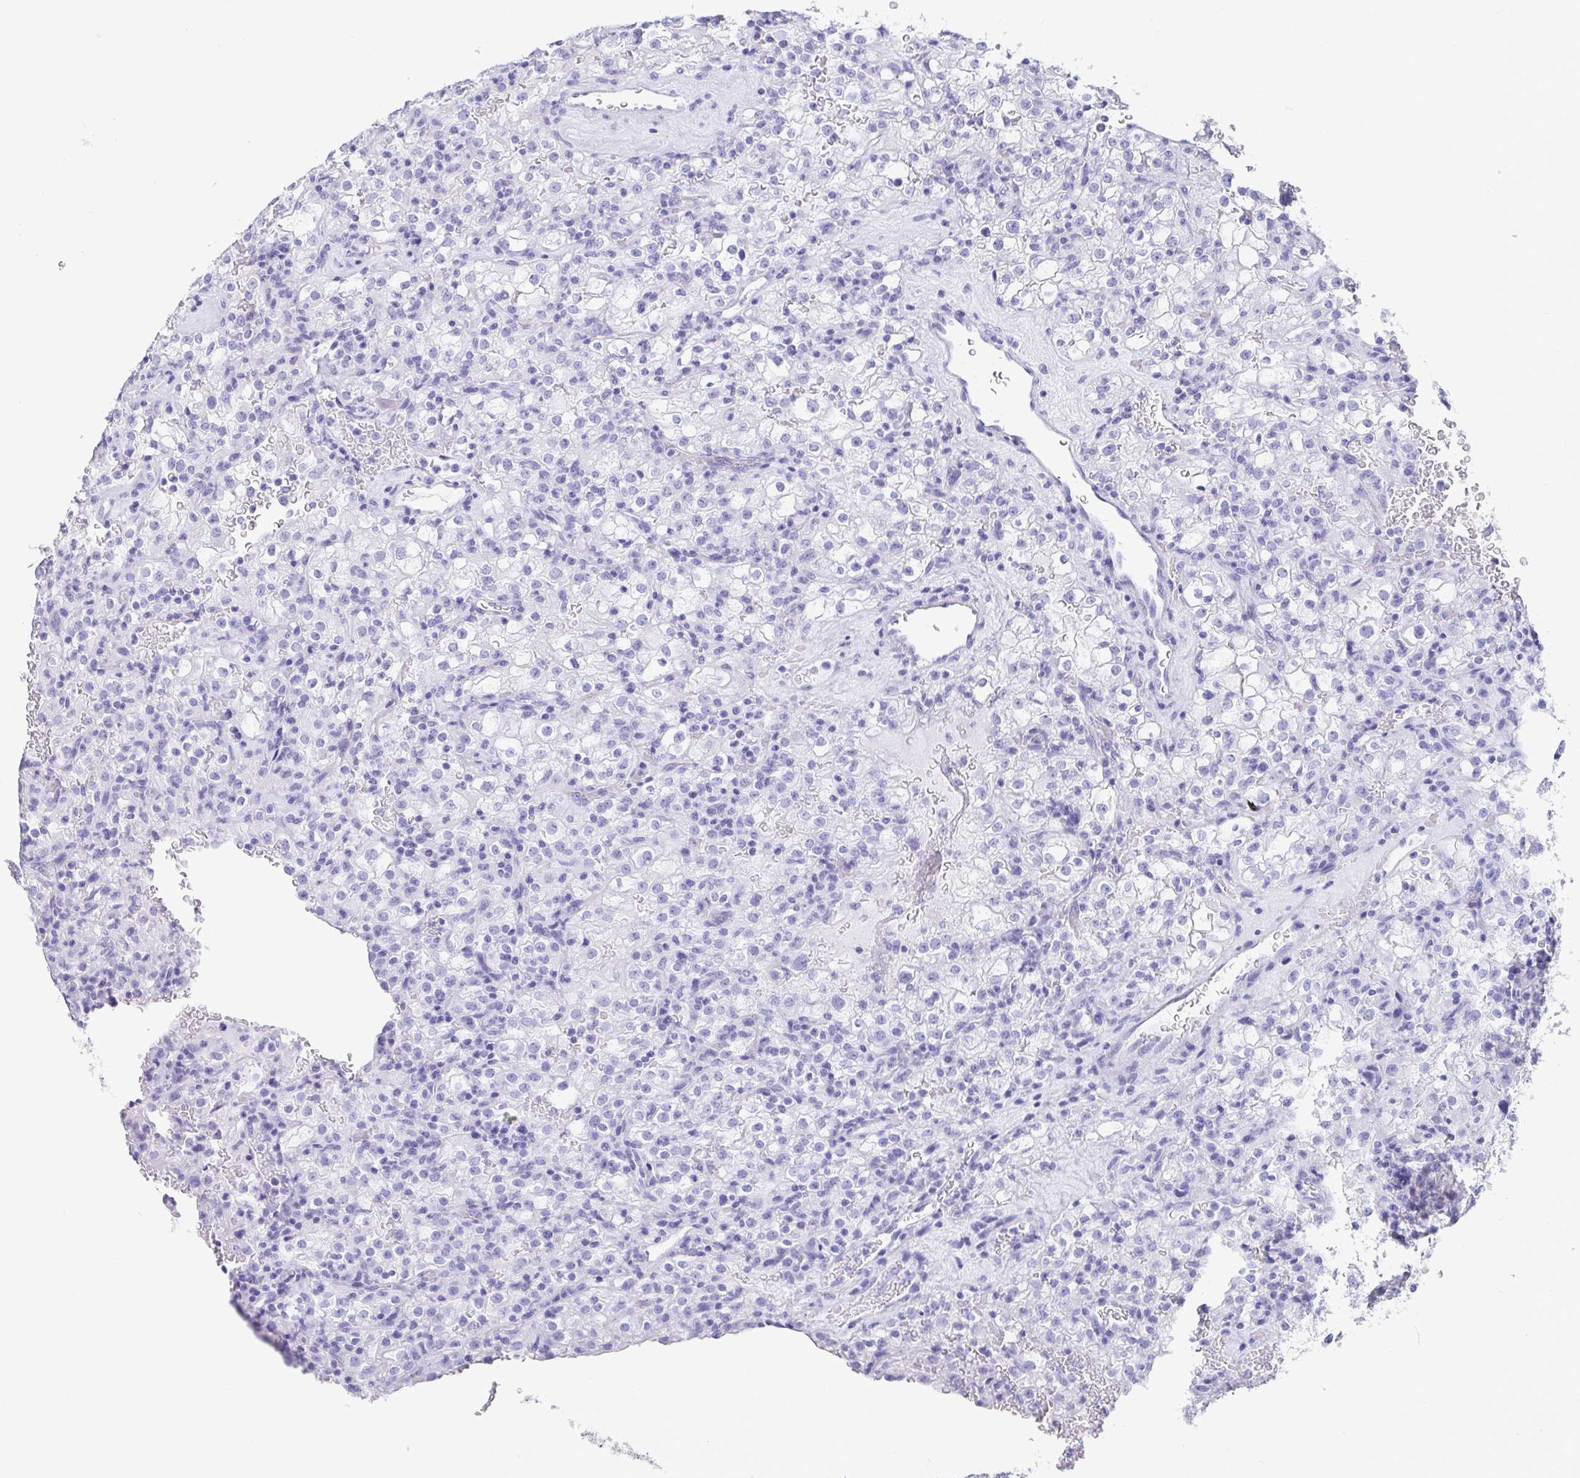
{"staining": {"intensity": "negative", "quantity": "none", "location": "none"}, "tissue": "renal cancer", "cell_type": "Tumor cells", "image_type": "cancer", "snomed": [{"axis": "morphology", "description": "Adenocarcinoma, NOS"}, {"axis": "topography", "description": "Kidney"}], "caption": "This is a photomicrograph of IHC staining of renal adenocarcinoma, which shows no staining in tumor cells.", "gene": "IDH1", "patient": {"sex": "female", "age": 74}}